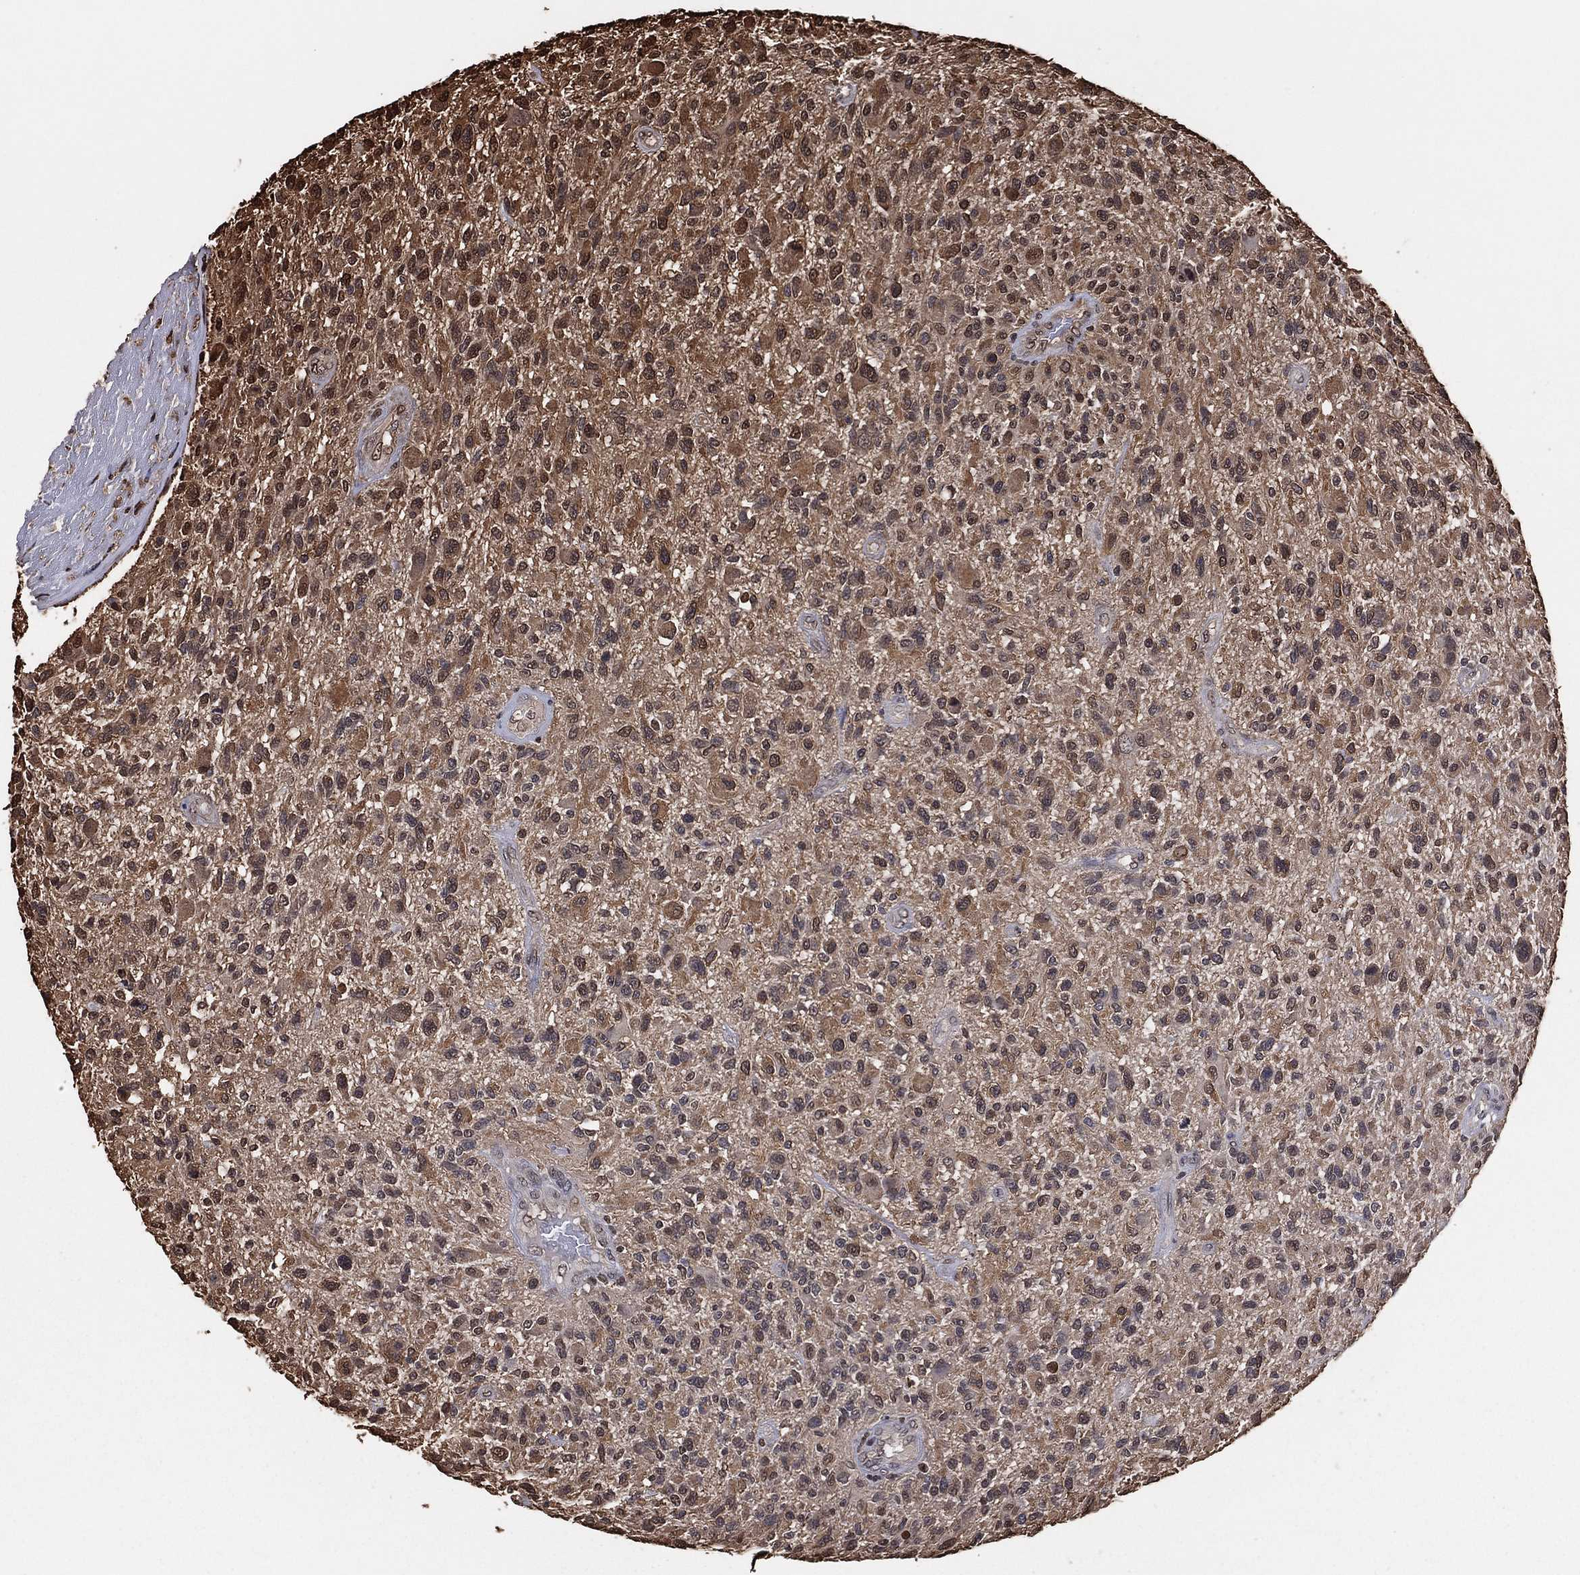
{"staining": {"intensity": "moderate", "quantity": "25%-75%", "location": "cytoplasmic/membranous"}, "tissue": "glioma", "cell_type": "Tumor cells", "image_type": "cancer", "snomed": [{"axis": "morphology", "description": "Glioma, malignant, High grade"}, {"axis": "topography", "description": "Brain"}], "caption": "There is medium levels of moderate cytoplasmic/membranous expression in tumor cells of malignant high-grade glioma, as demonstrated by immunohistochemical staining (brown color).", "gene": "GAPDH", "patient": {"sex": "male", "age": 47}}